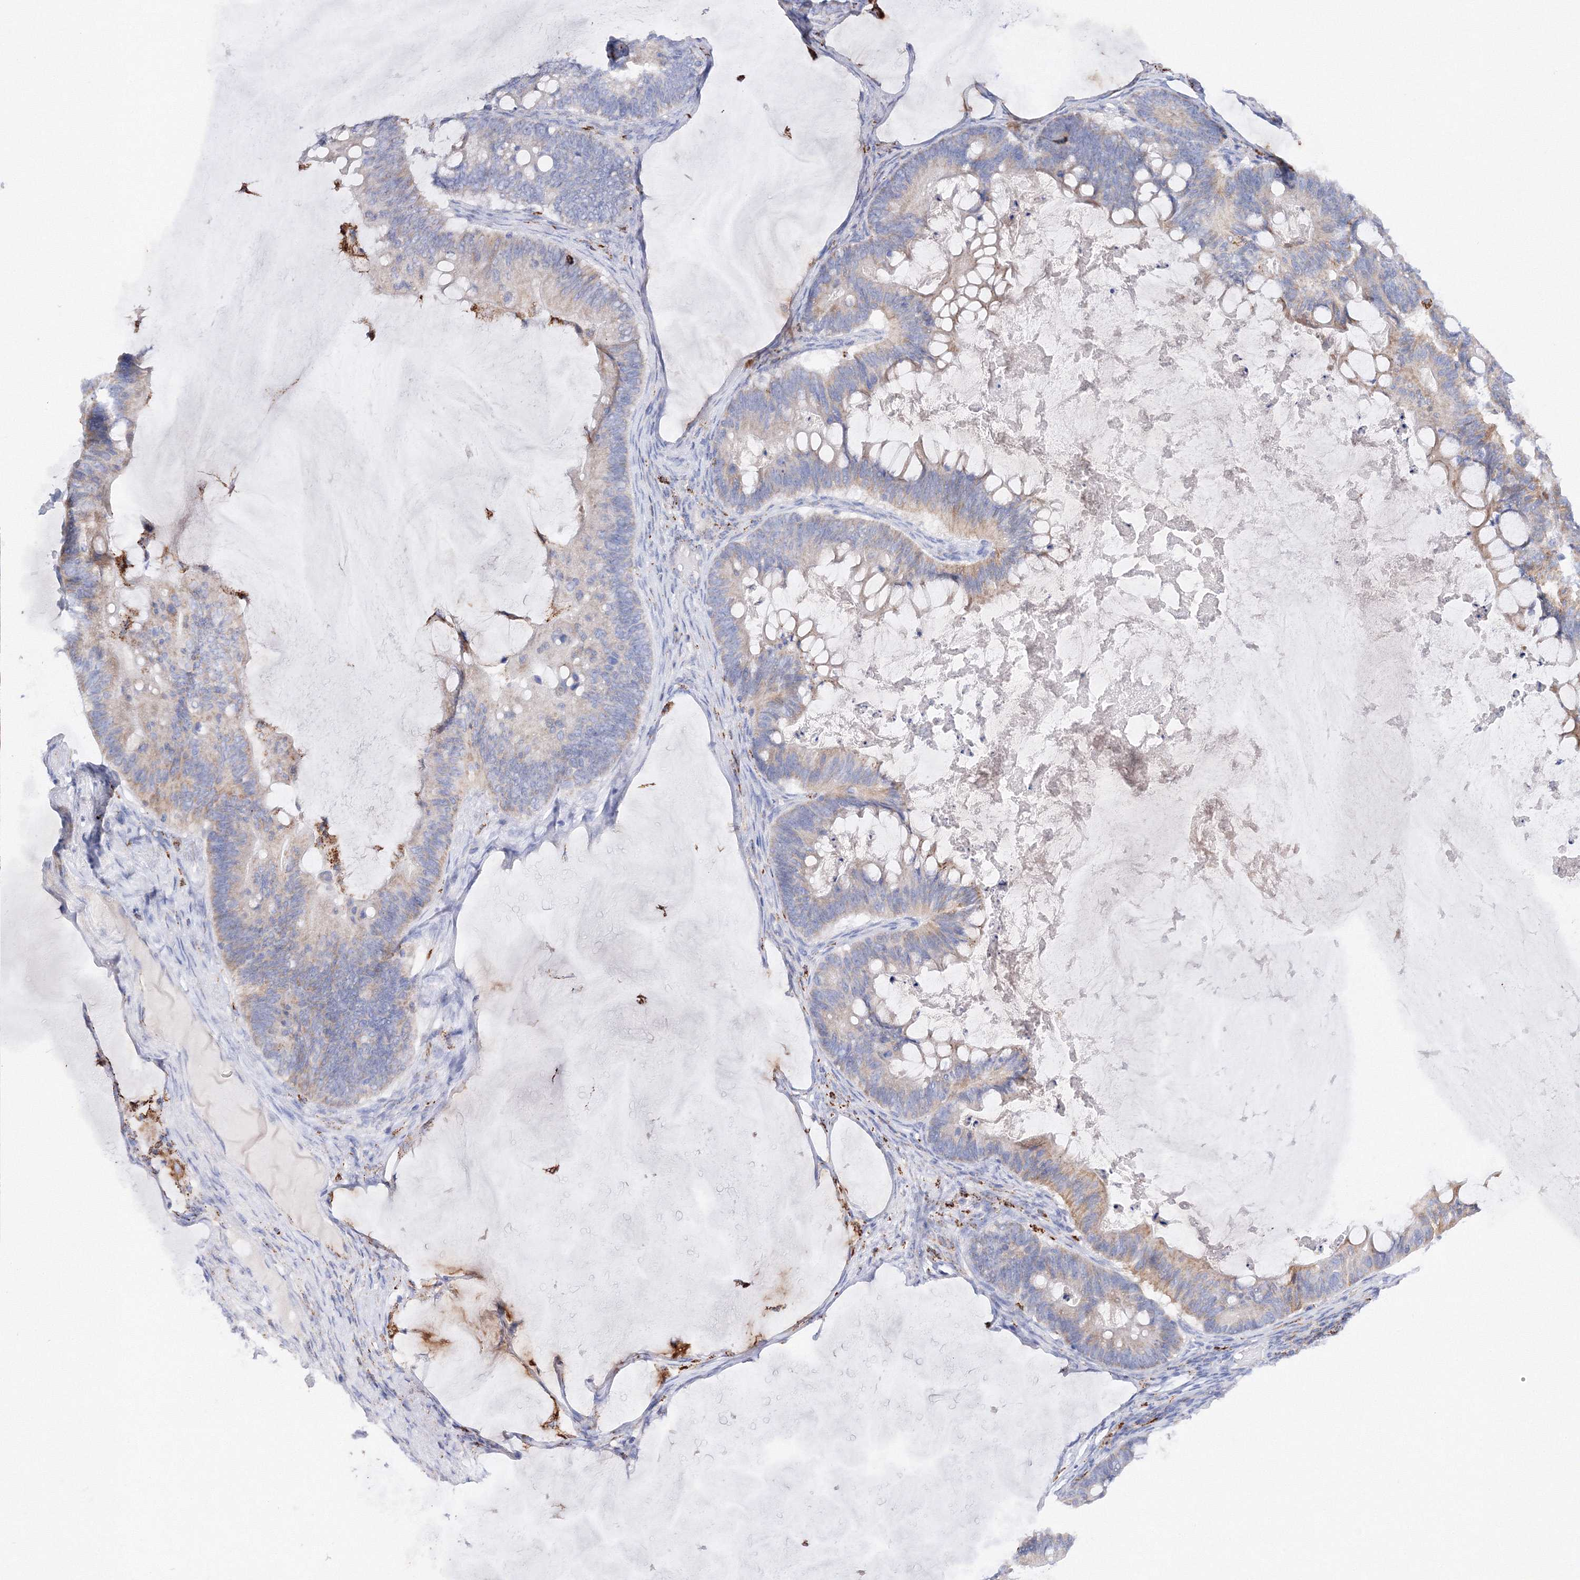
{"staining": {"intensity": "weak", "quantity": "25%-75%", "location": "cytoplasmic/membranous"}, "tissue": "ovarian cancer", "cell_type": "Tumor cells", "image_type": "cancer", "snomed": [{"axis": "morphology", "description": "Cystadenocarcinoma, mucinous, NOS"}, {"axis": "topography", "description": "Ovary"}], "caption": "The immunohistochemical stain highlights weak cytoplasmic/membranous positivity in tumor cells of ovarian cancer tissue.", "gene": "MERTK", "patient": {"sex": "female", "age": 61}}